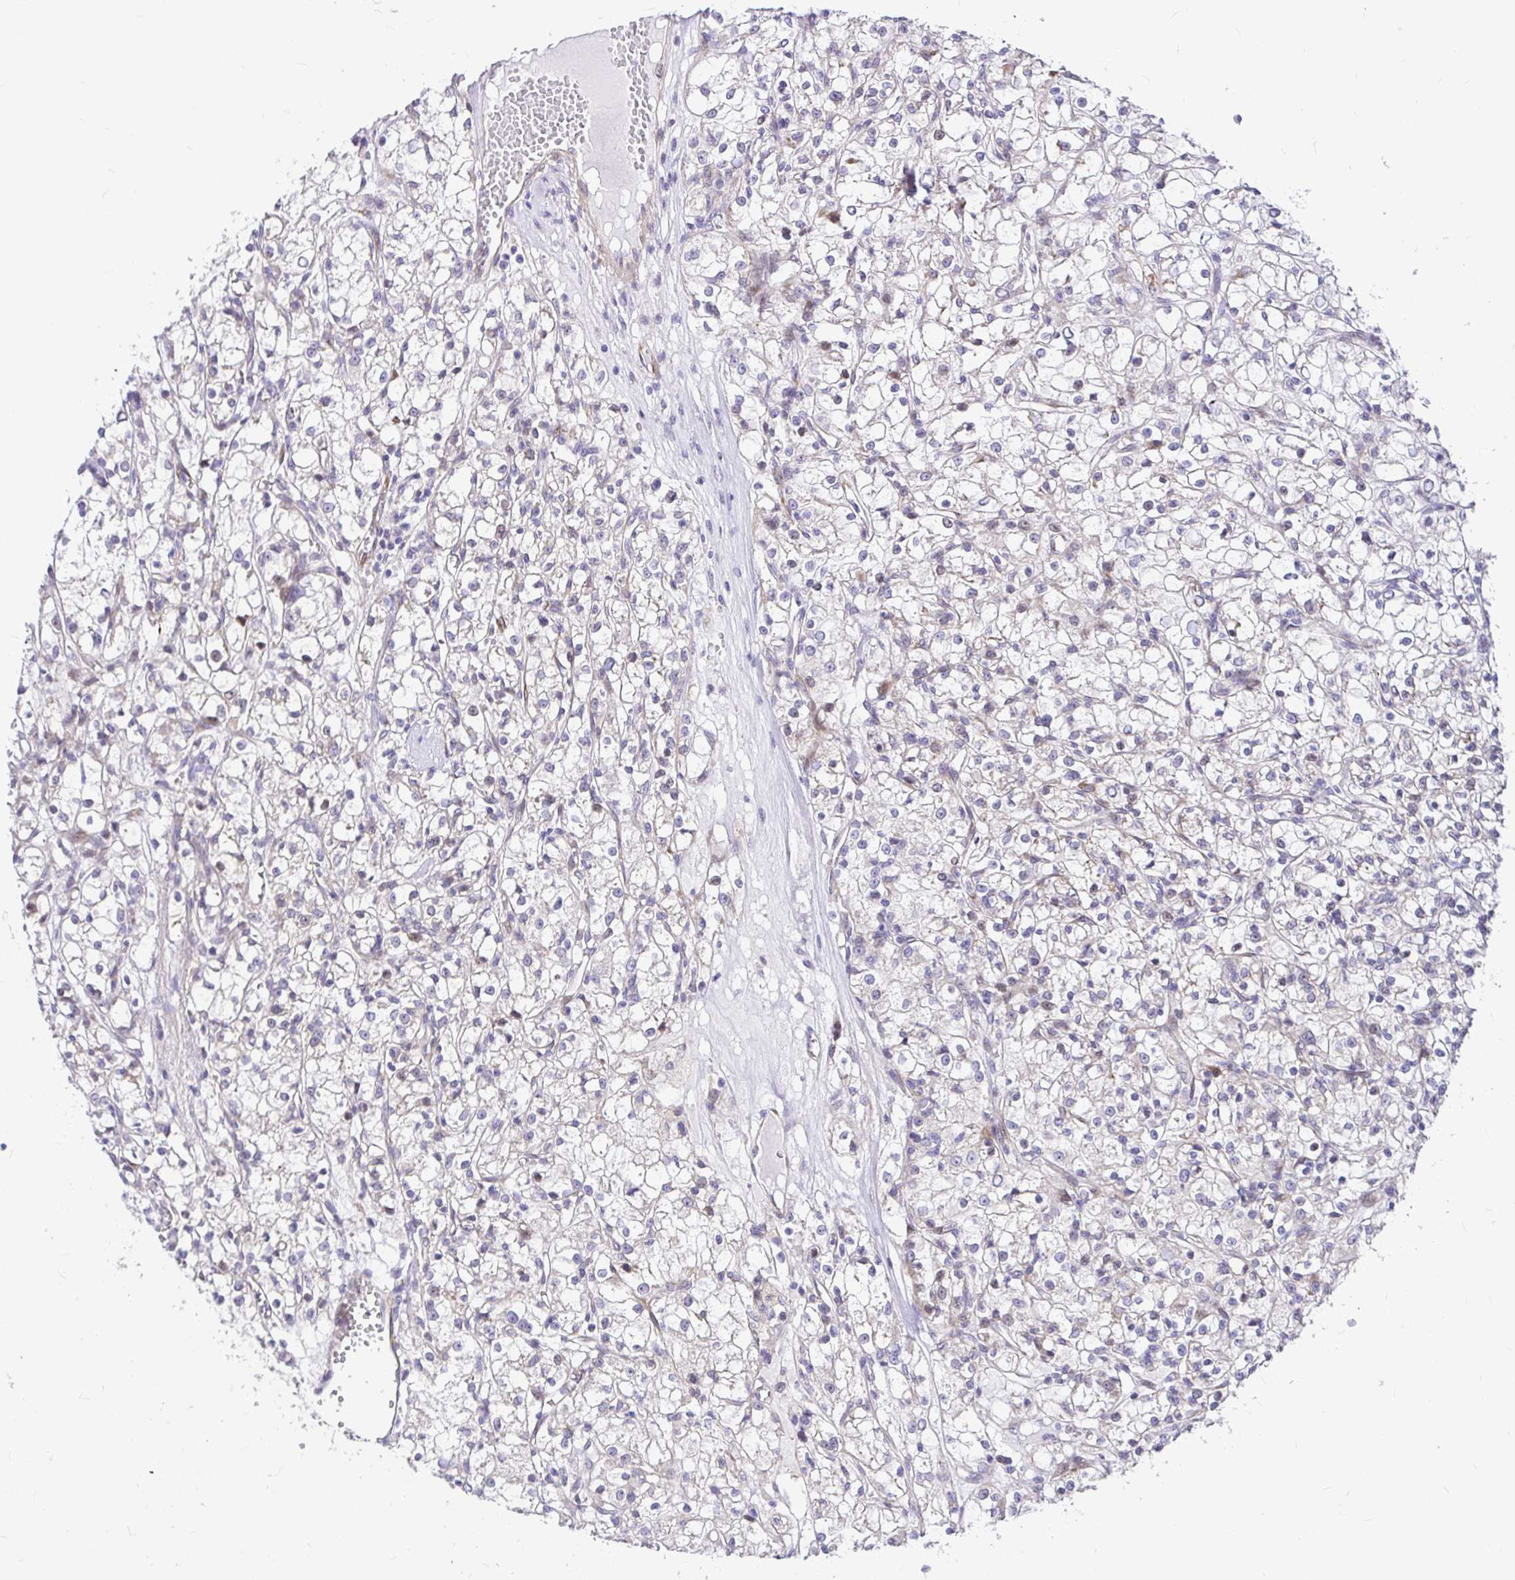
{"staining": {"intensity": "negative", "quantity": "none", "location": "none"}, "tissue": "renal cancer", "cell_type": "Tumor cells", "image_type": "cancer", "snomed": [{"axis": "morphology", "description": "Adenocarcinoma, NOS"}, {"axis": "topography", "description": "Kidney"}], "caption": "Immunohistochemical staining of adenocarcinoma (renal) exhibits no significant expression in tumor cells.", "gene": "GABBR2", "patient": {"sex": "female", "age": 59}}